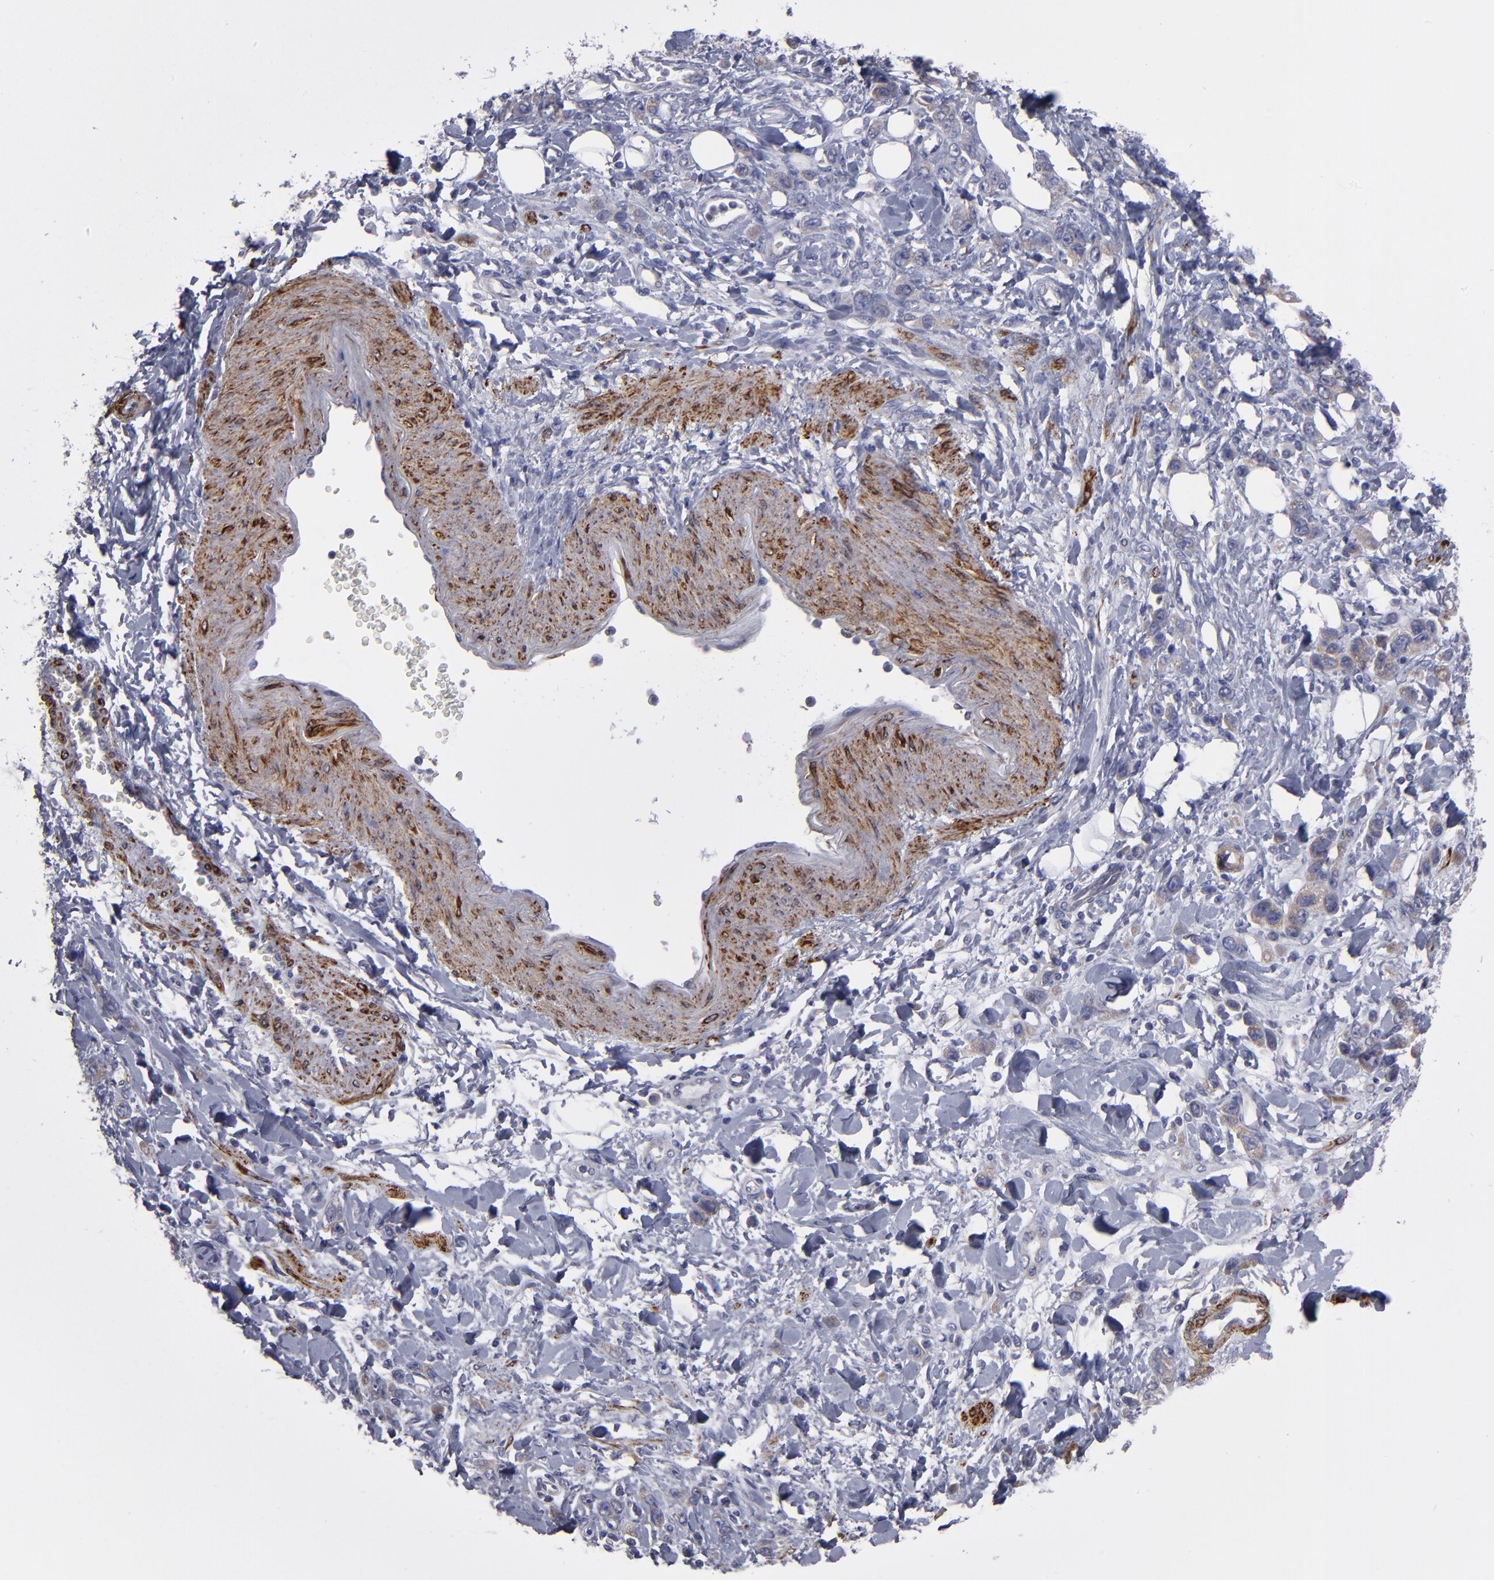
{"staining": {"intensity": "weak", "quantity": ">75%", "location": "cytoplasmic/membranous"}, "tissue": "stomach cancer", "cell_type": "Tumor cells", "image_type": "cancer", "snomed": [{"axis": "morphology", "description": "Normal tissue, NOS"}, {"axis": "morphology", "description": "Adenocarcinoma, NOS"}, {"axis": "topography", "description": "Stomach"}], "caption": "Immunohistochemical staining of human stomach cancer (adenocarcinoma) exhibits weak cytoplasmic/membranous protein expression in approximately >75% of tumor cells.", "gene": "SLMAP", "patient": {"sex": "male", "age": 82}}